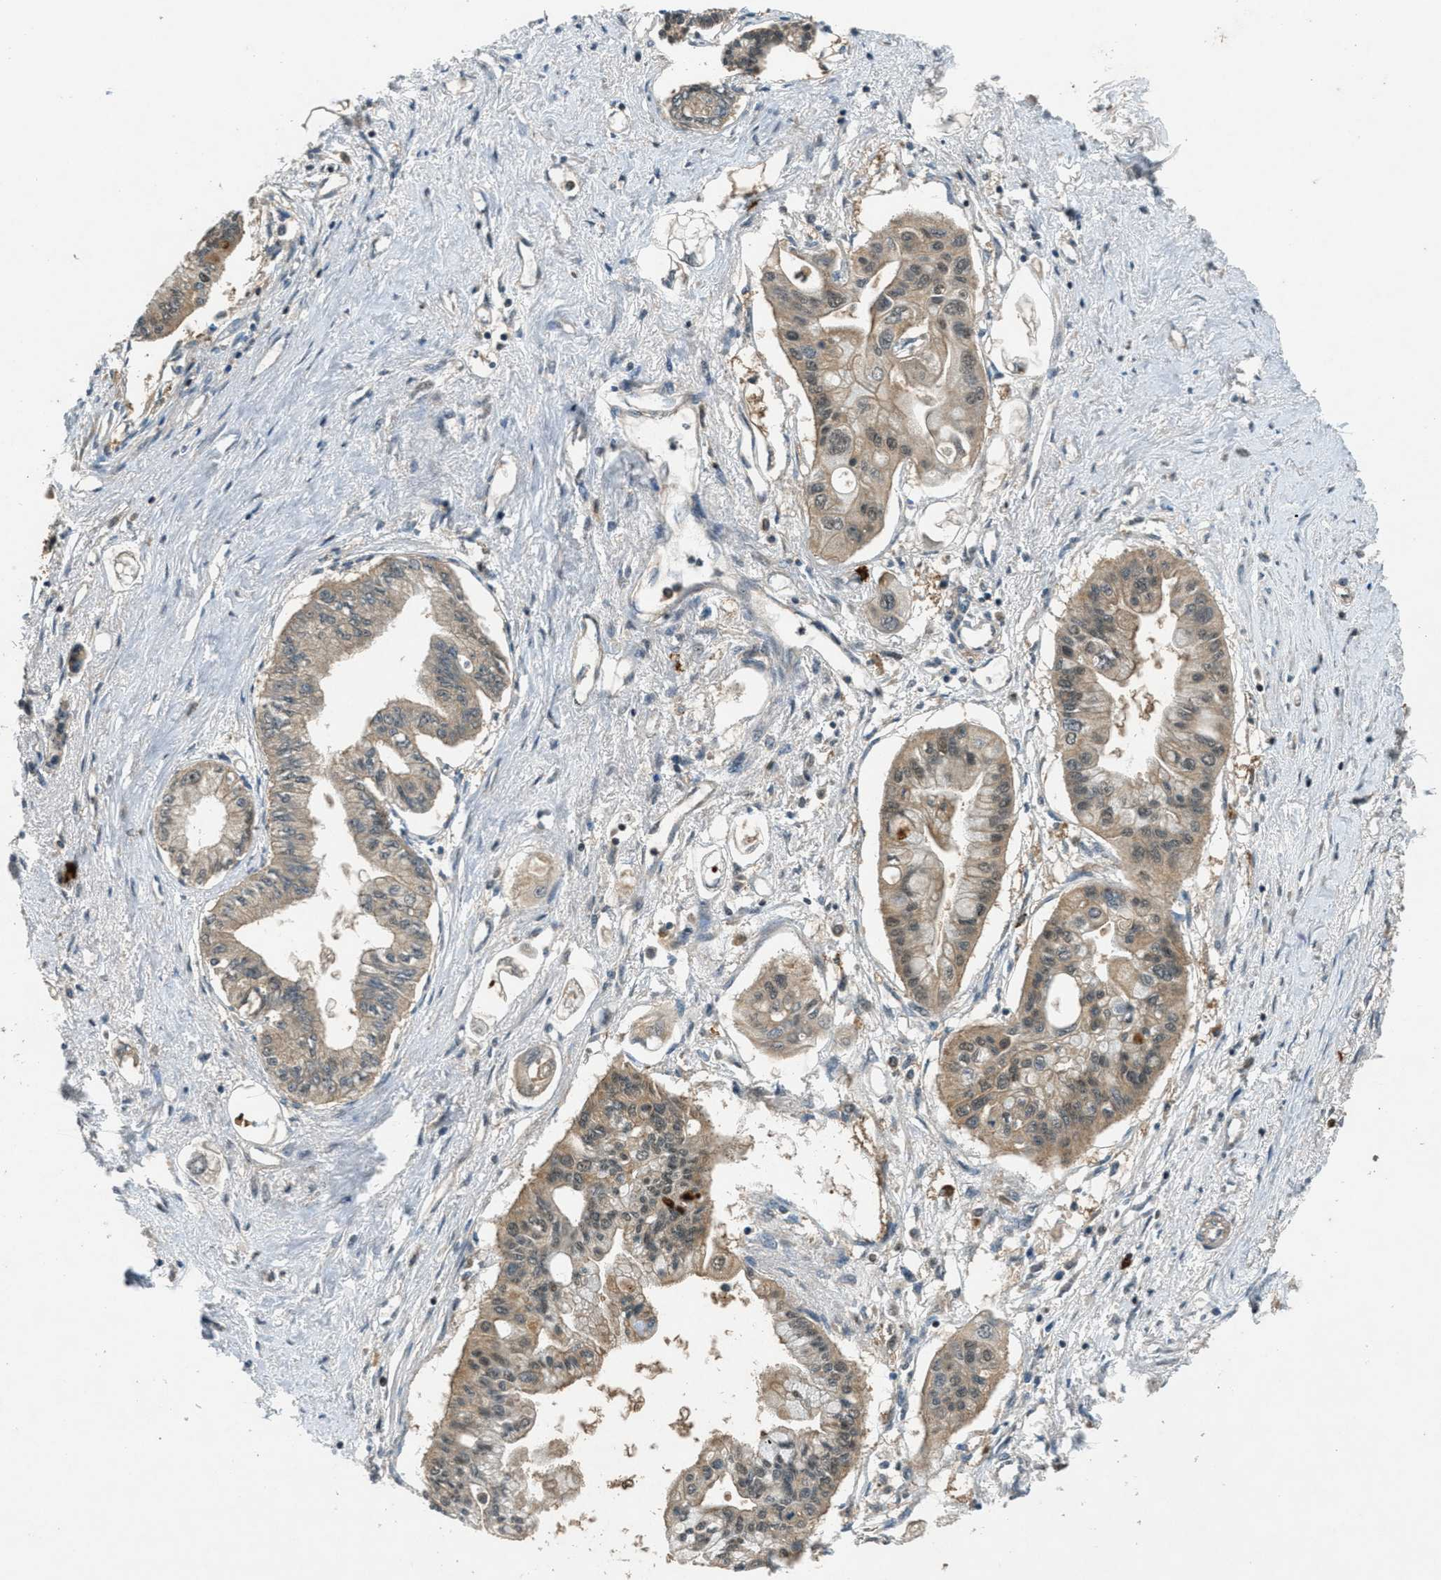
{"staining": {"intensity": "weak", "quantity": ">75%", "location": "cytoplasmic/membranous,nuclear"}, "tissue": "pancreatic cancer", "cell_type": "Tumor cells", "image_type": "cancer", "snomed": [{"axis": "morphology", "description": "Adenocarcinoma, NOS"}, {"axis": "topography", "description": "Pancreas"}], "caption": "Immunohistochemical staining of human pancreatic adenocarcinoma reveals low levels of weak cytoplasmic/membranous and nuclear protein positivity in about >75% of tumor cells.", "gene": "DUSP6", "patient": {"sex": "female", "age": 77}}